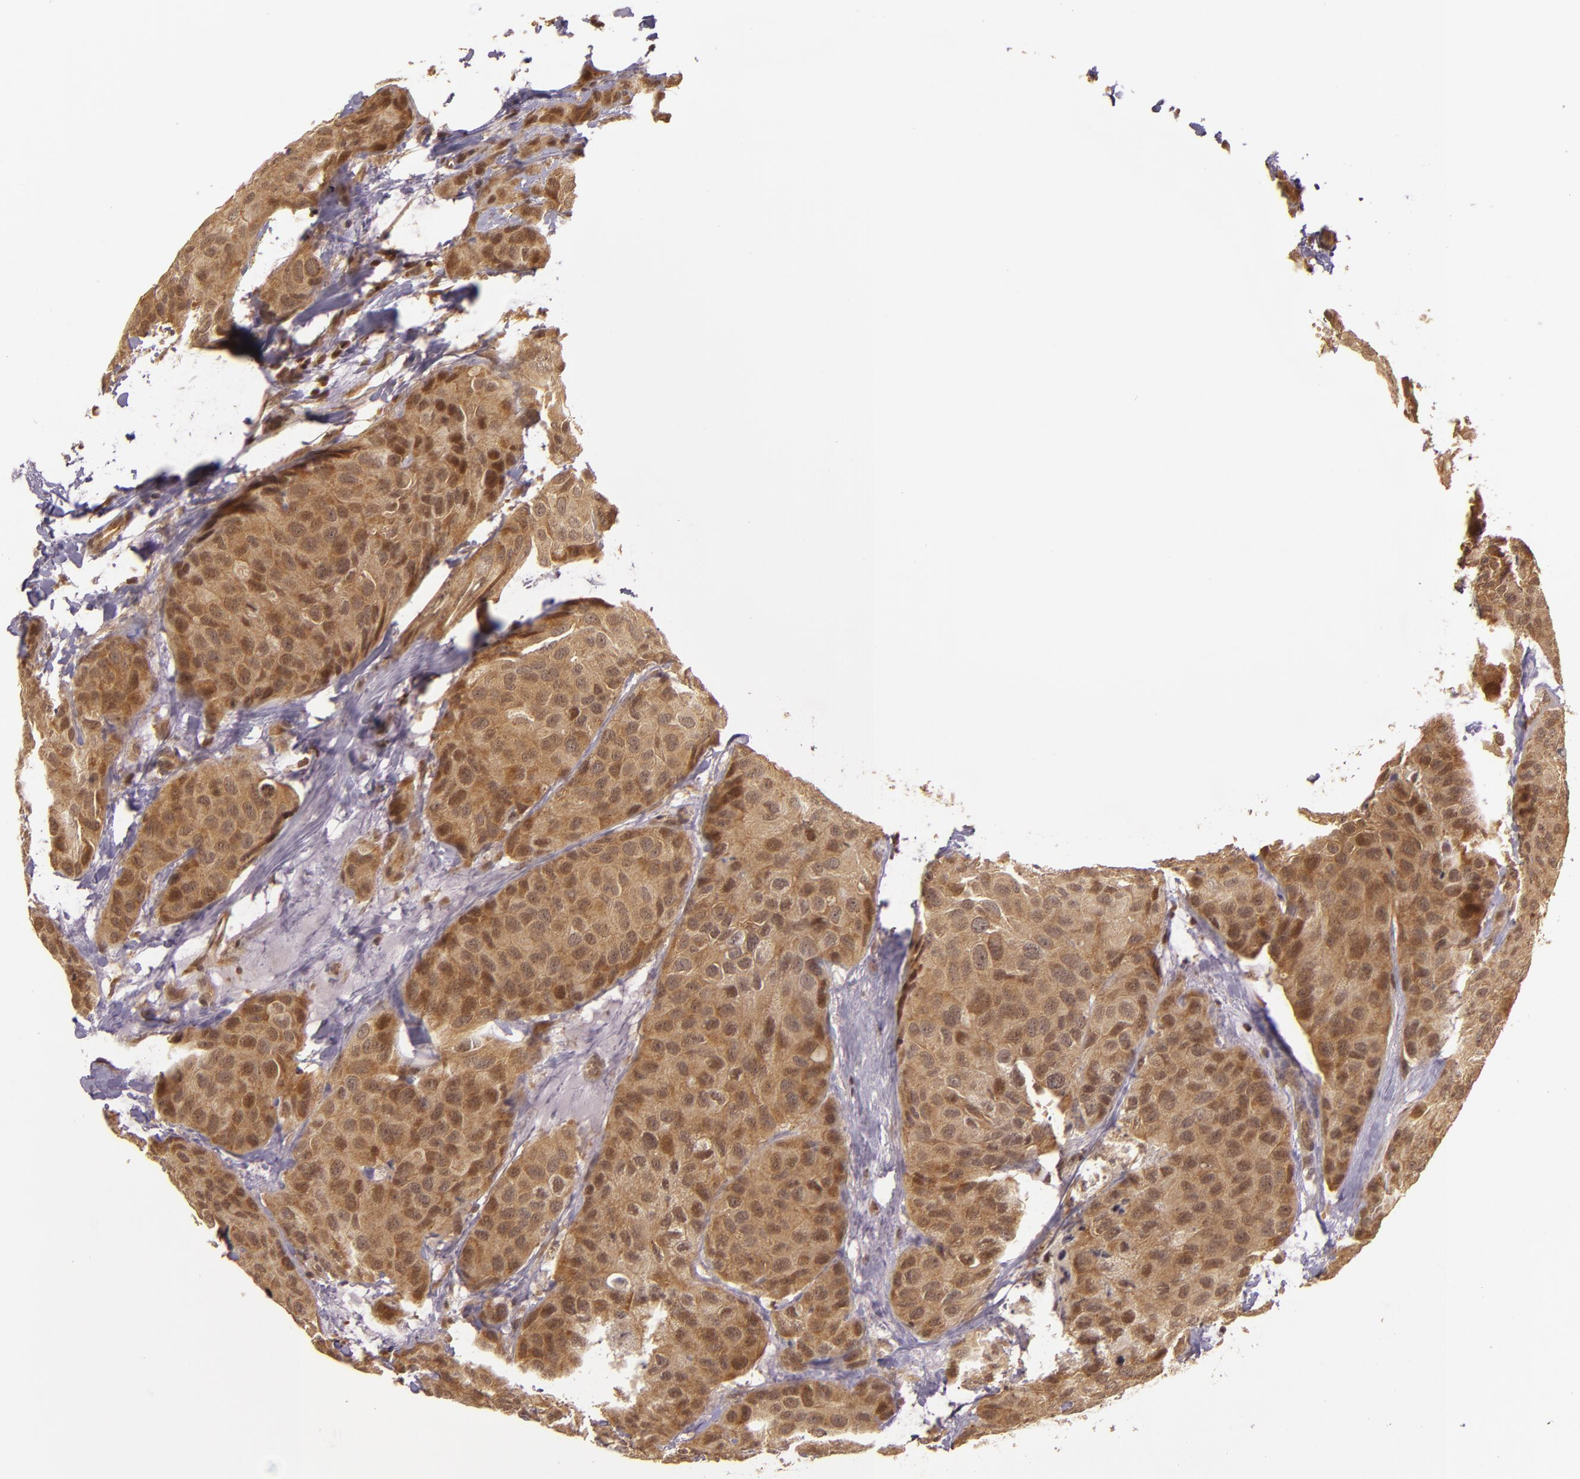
{"staining": {"intensity": "moderate", "quantity": ">75%", "location": "cytoplasmic/membranous,nuclear"}, "tissue": "breast cancer", "cell_type": "Tumor cells", "image_type": "cancer", "snomed": [{"axis": "morphology", "description": "Duct carcinoma"}, {"axis": "topography", "description": "Breast"}], "caption": "Brown immunohistochemical staining in human breast cancer (infiltrating ductal carcinoma) demonstrates moderate cytoplasmic/membranous and nuclear staining in about >75% of tumor cells. The staining is performed using DAB (3,3'-diaminobenzidine) brown chromogen to label protein expression. The nuclei are counter-stained blue using hematoxylin.", "gene": "TXNRD2", "patient": {"sex": "female", "age": 68}}